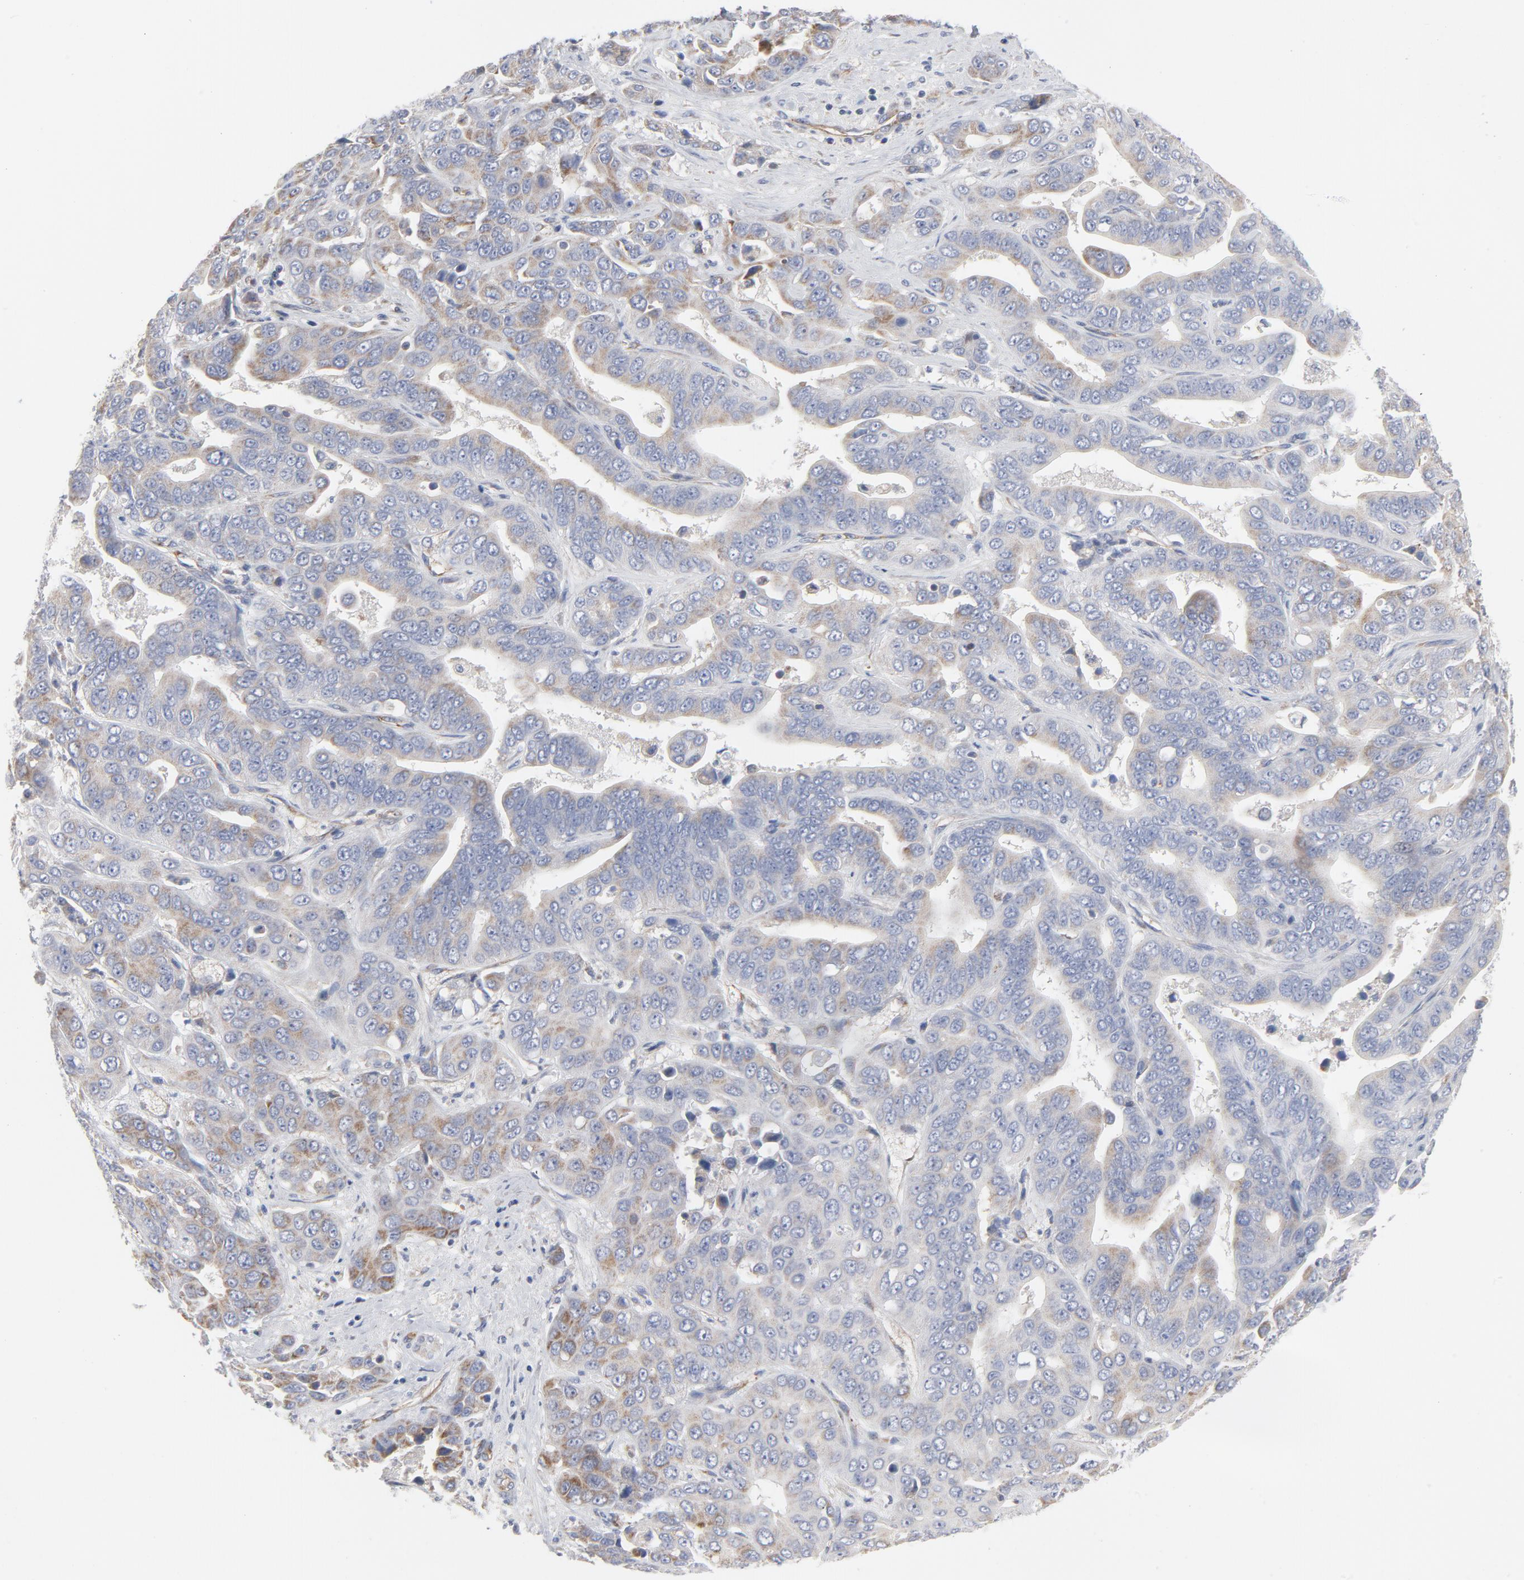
{"staining": {"intensity": "weak", "quantity": "25%-75%", "location": "cytoplasmic/membranous"}, "tissue": "liver cancer", "cell_type": "Tumor cells", "image_type": "cancer", "snomed": [{"axis": "morphology", "description": "Cholangiocarcinoma"}, {"axis": "topography", "description": "Liver"}], "caption": "Liver cholangiocarcinoma stained for a protein displays weak cytoplasmic/membranous positivity in tumor cells. (Stains: DAB in brown, nuclei in blue, Microscopy: brightfield microscopy at high magnification).", "gene": "OXA1L", "patient": {"sex": "female", "age": 52}}